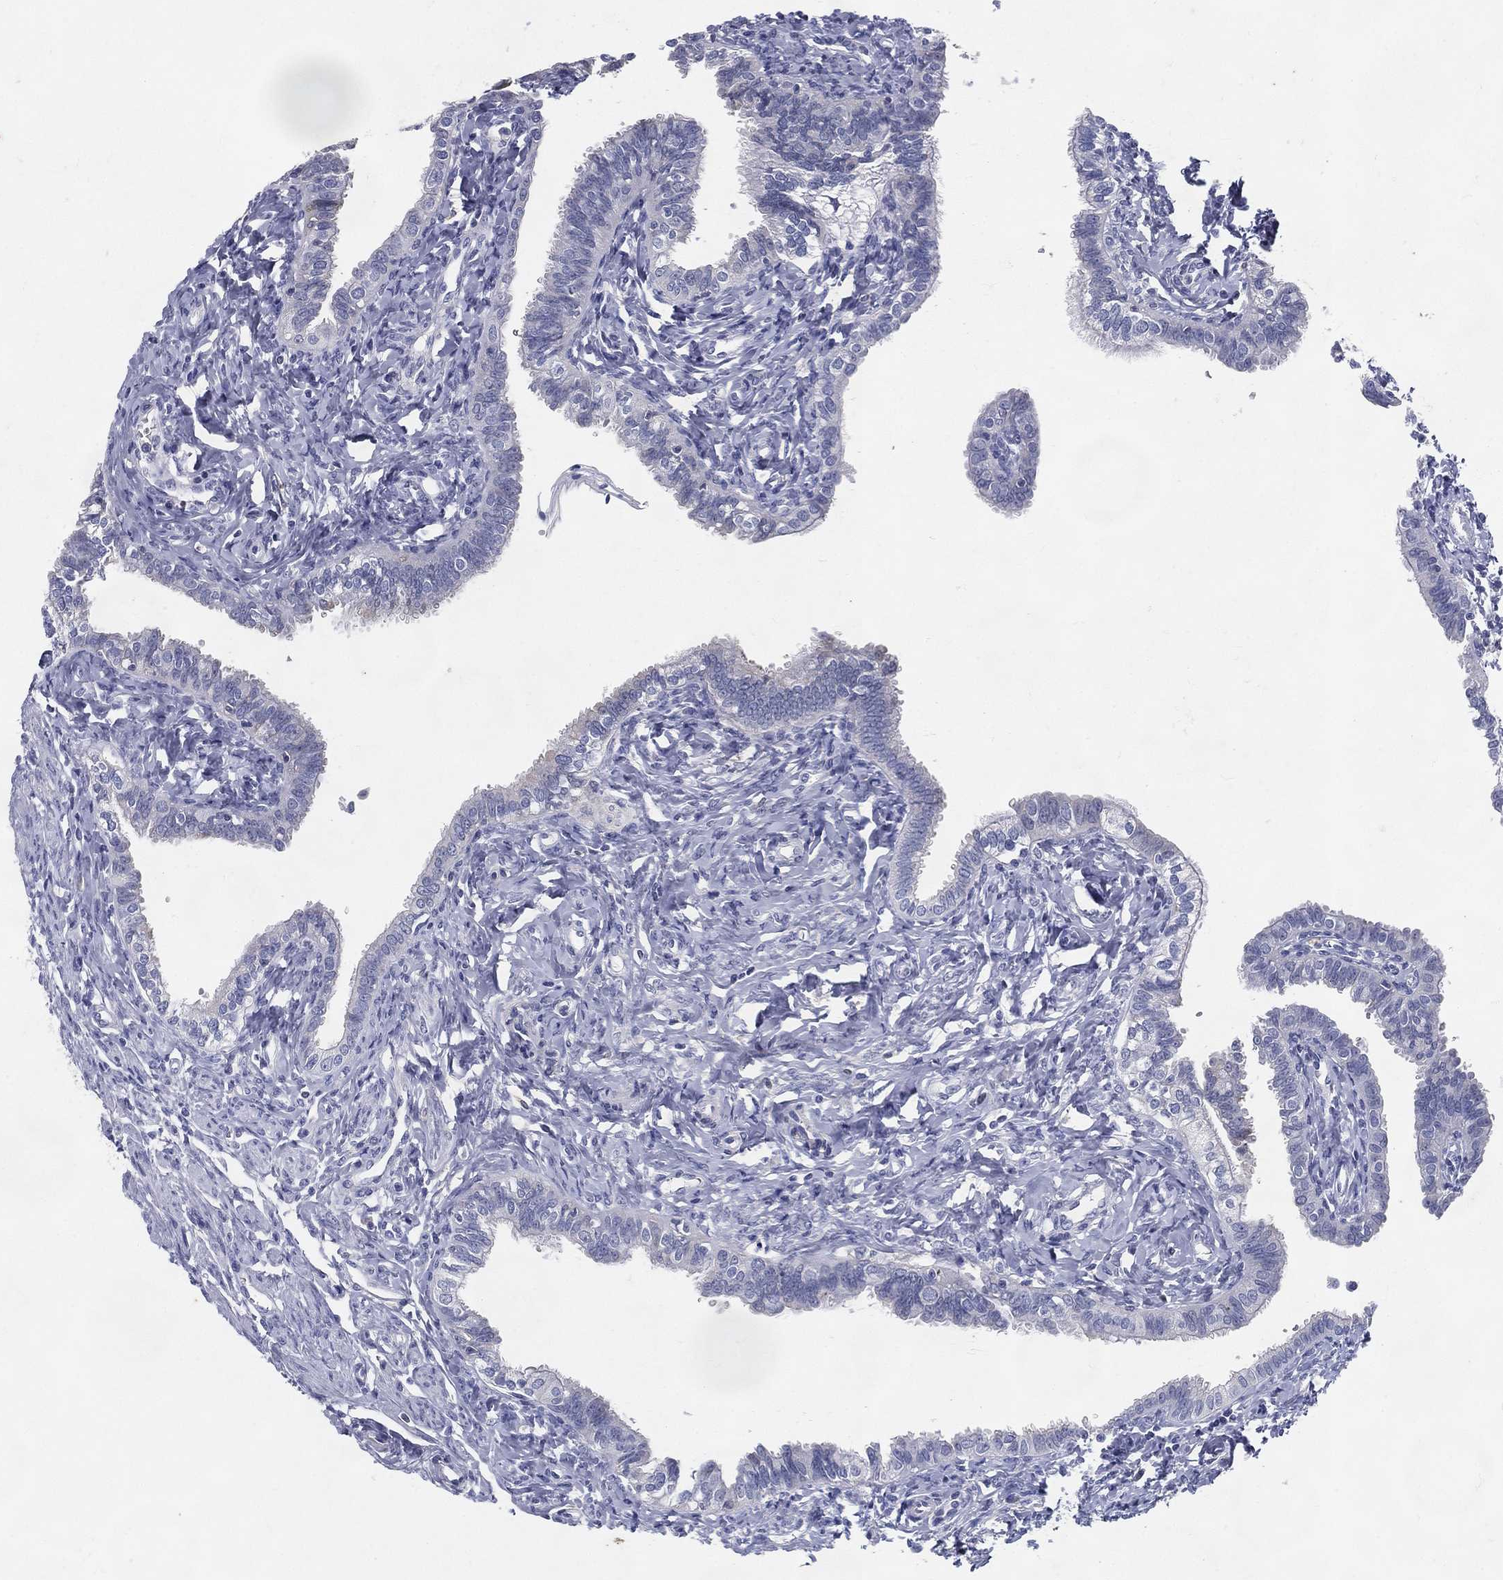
{"staining": {"intensity": "negative", "quantity": "none", "location": "none"}, "tissue": "fallopian tube", "cell_type": "Glandular cells", "image_type": "normal", "snomed": [{"axis": "morphology", "description": "Normal tissue, NOS"}, {"axis": "topography", "description": "Fallopian tube"}], "caption": "This is a image of IHC staining of benign fallopian tube, which shows no staining in glandular cells. (Stains: DAB (3,3'-diaminobenzidine) immunohistochemistry (IHC) with hematoxylin counter stain, Microscopy: brightfield microscopy at high magnification).", "gene": "RGS13", "patient": {"sex": "female", "age": 54}}